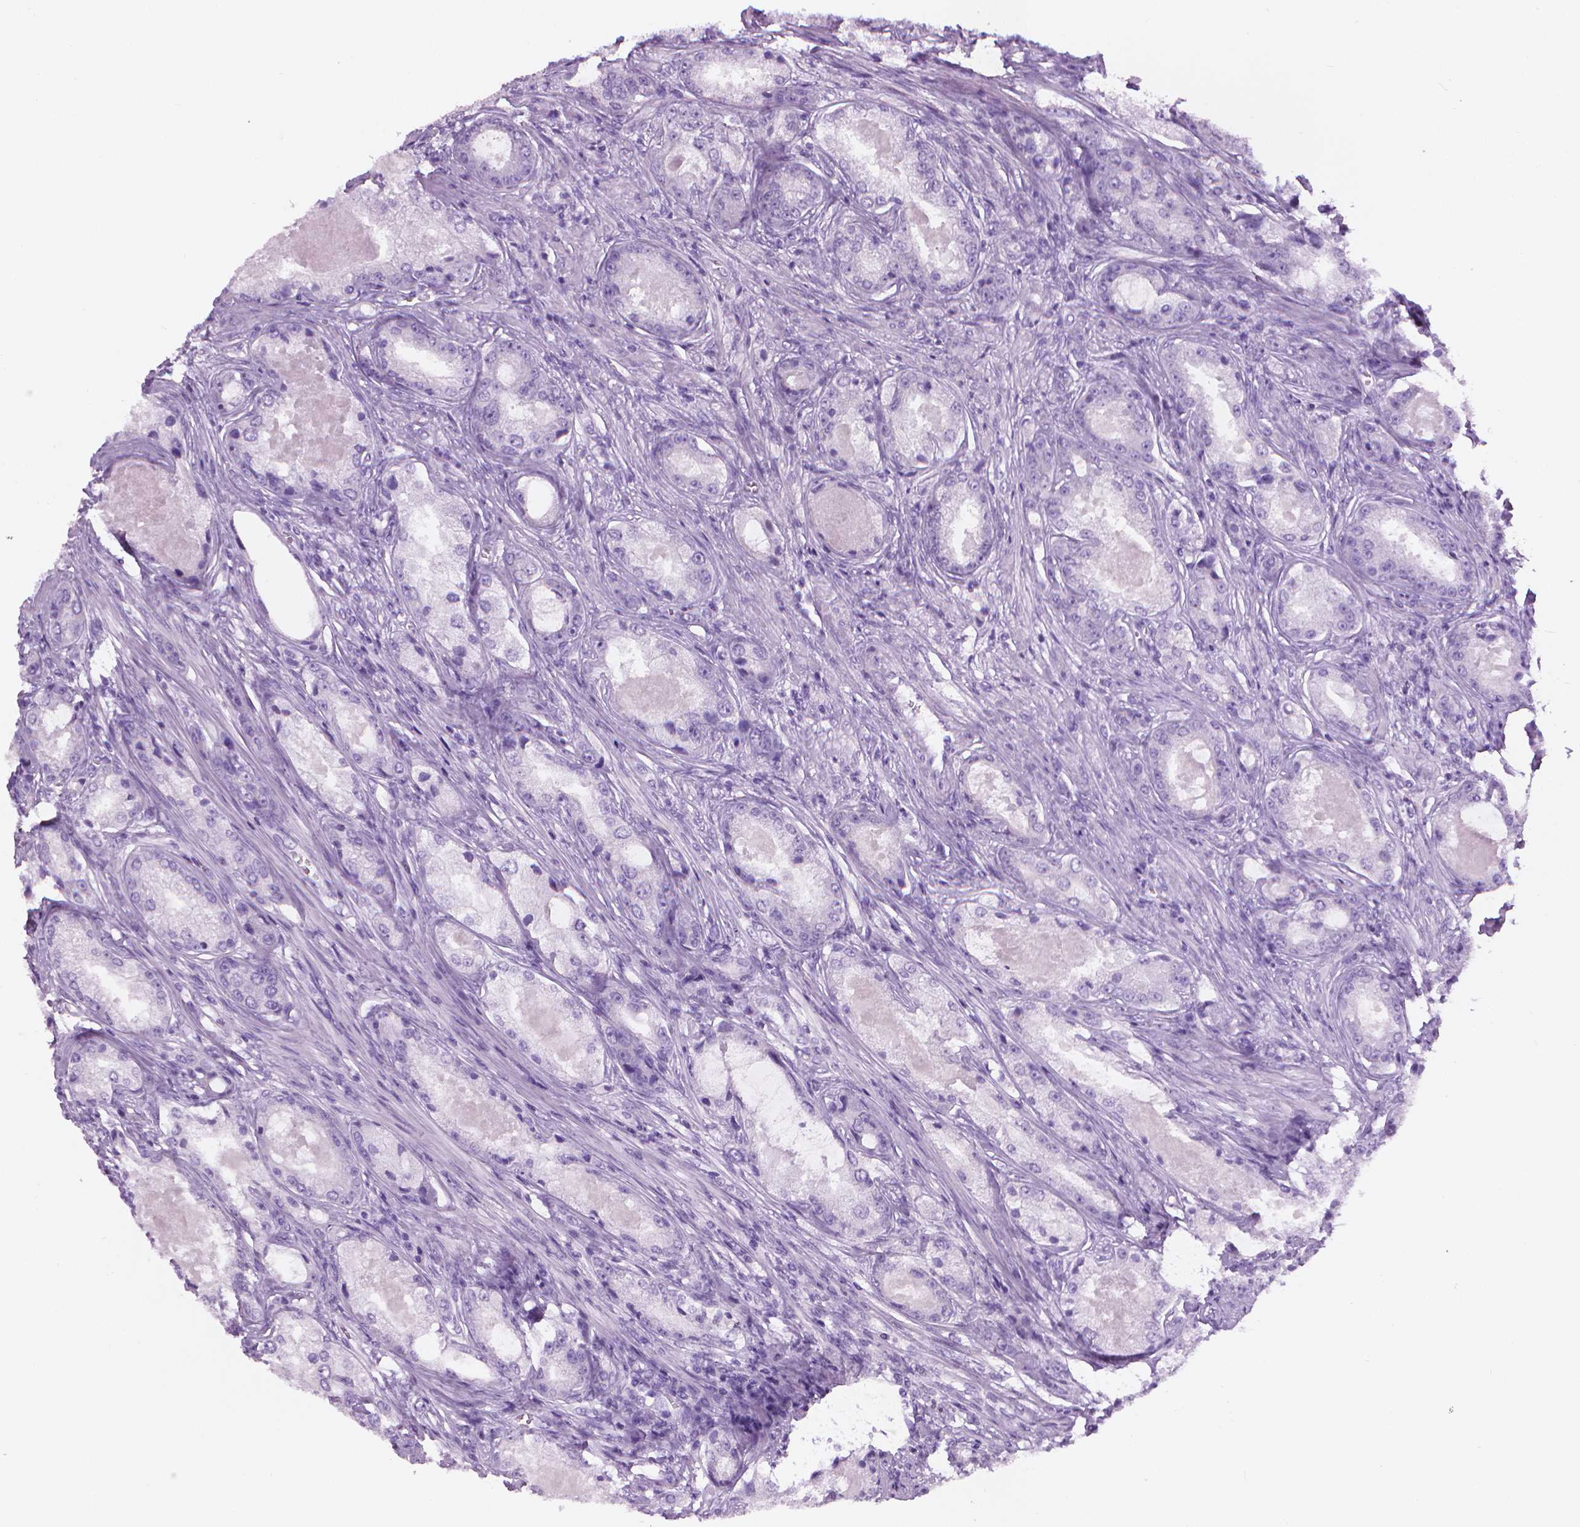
{"staining": {"intensity": "negative", "quantity": "none", "location": "none"}, "tissue": "prostate cancer", "cell_type": "Tumor cells", "image_type": "cancer", "snomed": [{"axis": "morphology", "description": "Adenocarcinoma, Low grade"}, {"axis": "topography", "description": "Prostate"}], "caption": "Immunohistochemistry (IHC) histopathology image of neoplastic tissue: human prostate cancer (adenocarcinoma (low-grade)) stained with DAB (3,3'-diaminobenzidine) shows no significant protein expression in tumor cells. (DAB IHC, high magnification).", "gene": "TTC29", "patient": {"sex": "male", "age": 68}}